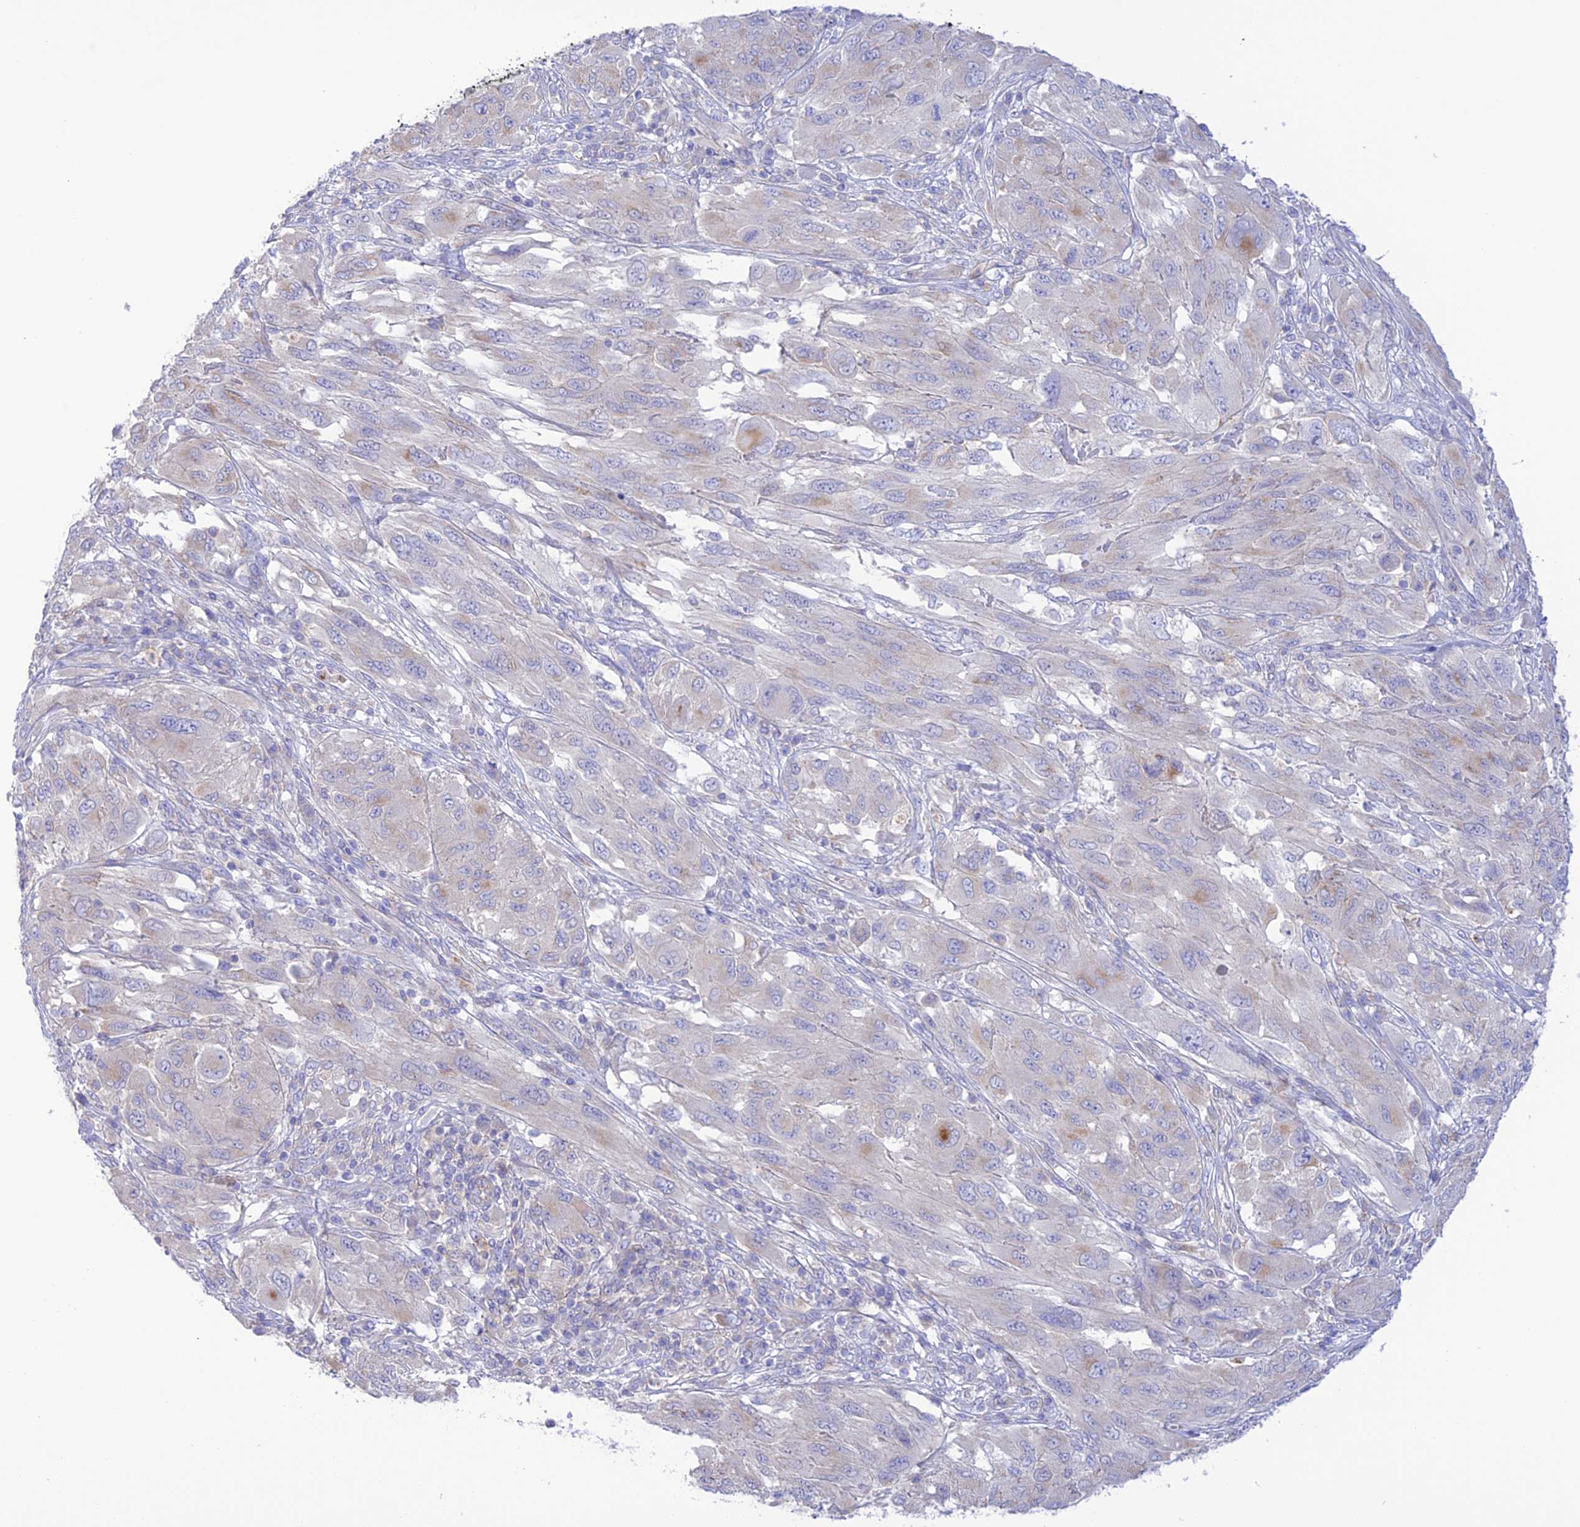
{"staining": {"intensity": "weak", "quantity": "<25%", "location": "cytoplasmic/membranous"}, "tissue": "melanoma", "cell_type": "Tumor cells", "image_type": "cancer", "snomed": [{"axis": "morphology", "description": "Malignant melanoma, NOS"}, {"axis": "topography", "description": "Skin"}], "caption": "This micrograph is of melanoma stained with IHC to label a protein in brown with the nuclei are counter-stained blue. There is no expression in tumor cells. (Stains: DAB (3,3'-diaminobenzidine) immunohistochemistry (IHC) with hematoxylin counter stain, Microscopy: brightfield microscopy at high magnification).", "gene": "CHSY3", "patient": {"sex": "female", "age": 91}}